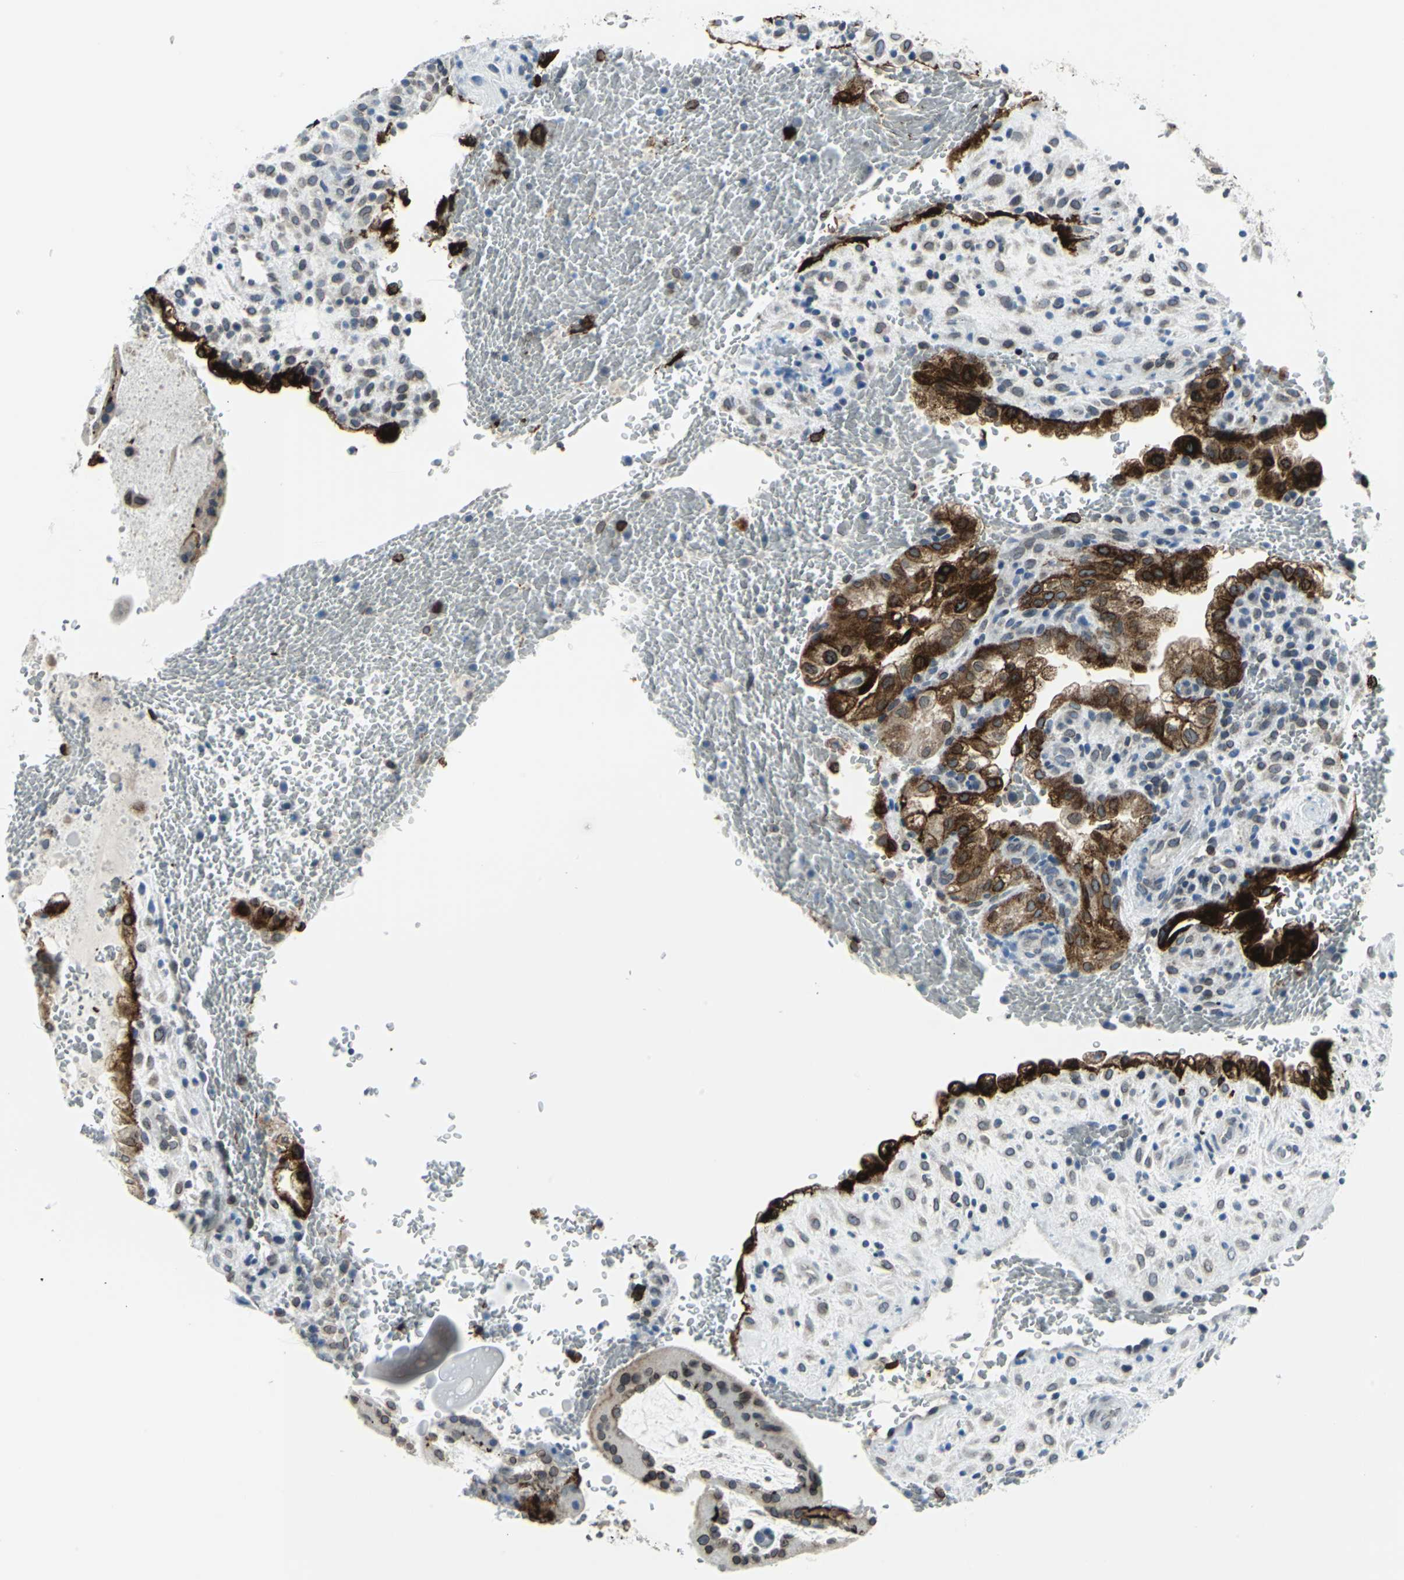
{"staining": {"intensity": "strong", "quantity": ">75%", "location": "cytoplasmic/membranous,nuclear"}, "tissue": "placenta", "cell_type": "Trophoblastic cells", "image_type": "normal", "snomed": [{"axis": "morphology", "description": "Normal tissue, NOS"}, {"axis": "topography", "description": "Placenta"}], "caption": "Human placenta stained with a protein marker reveals strong staining in trophoblastic cells.", "gene": "SNUPN", "patient": {"sex": "female", "age": 35}}